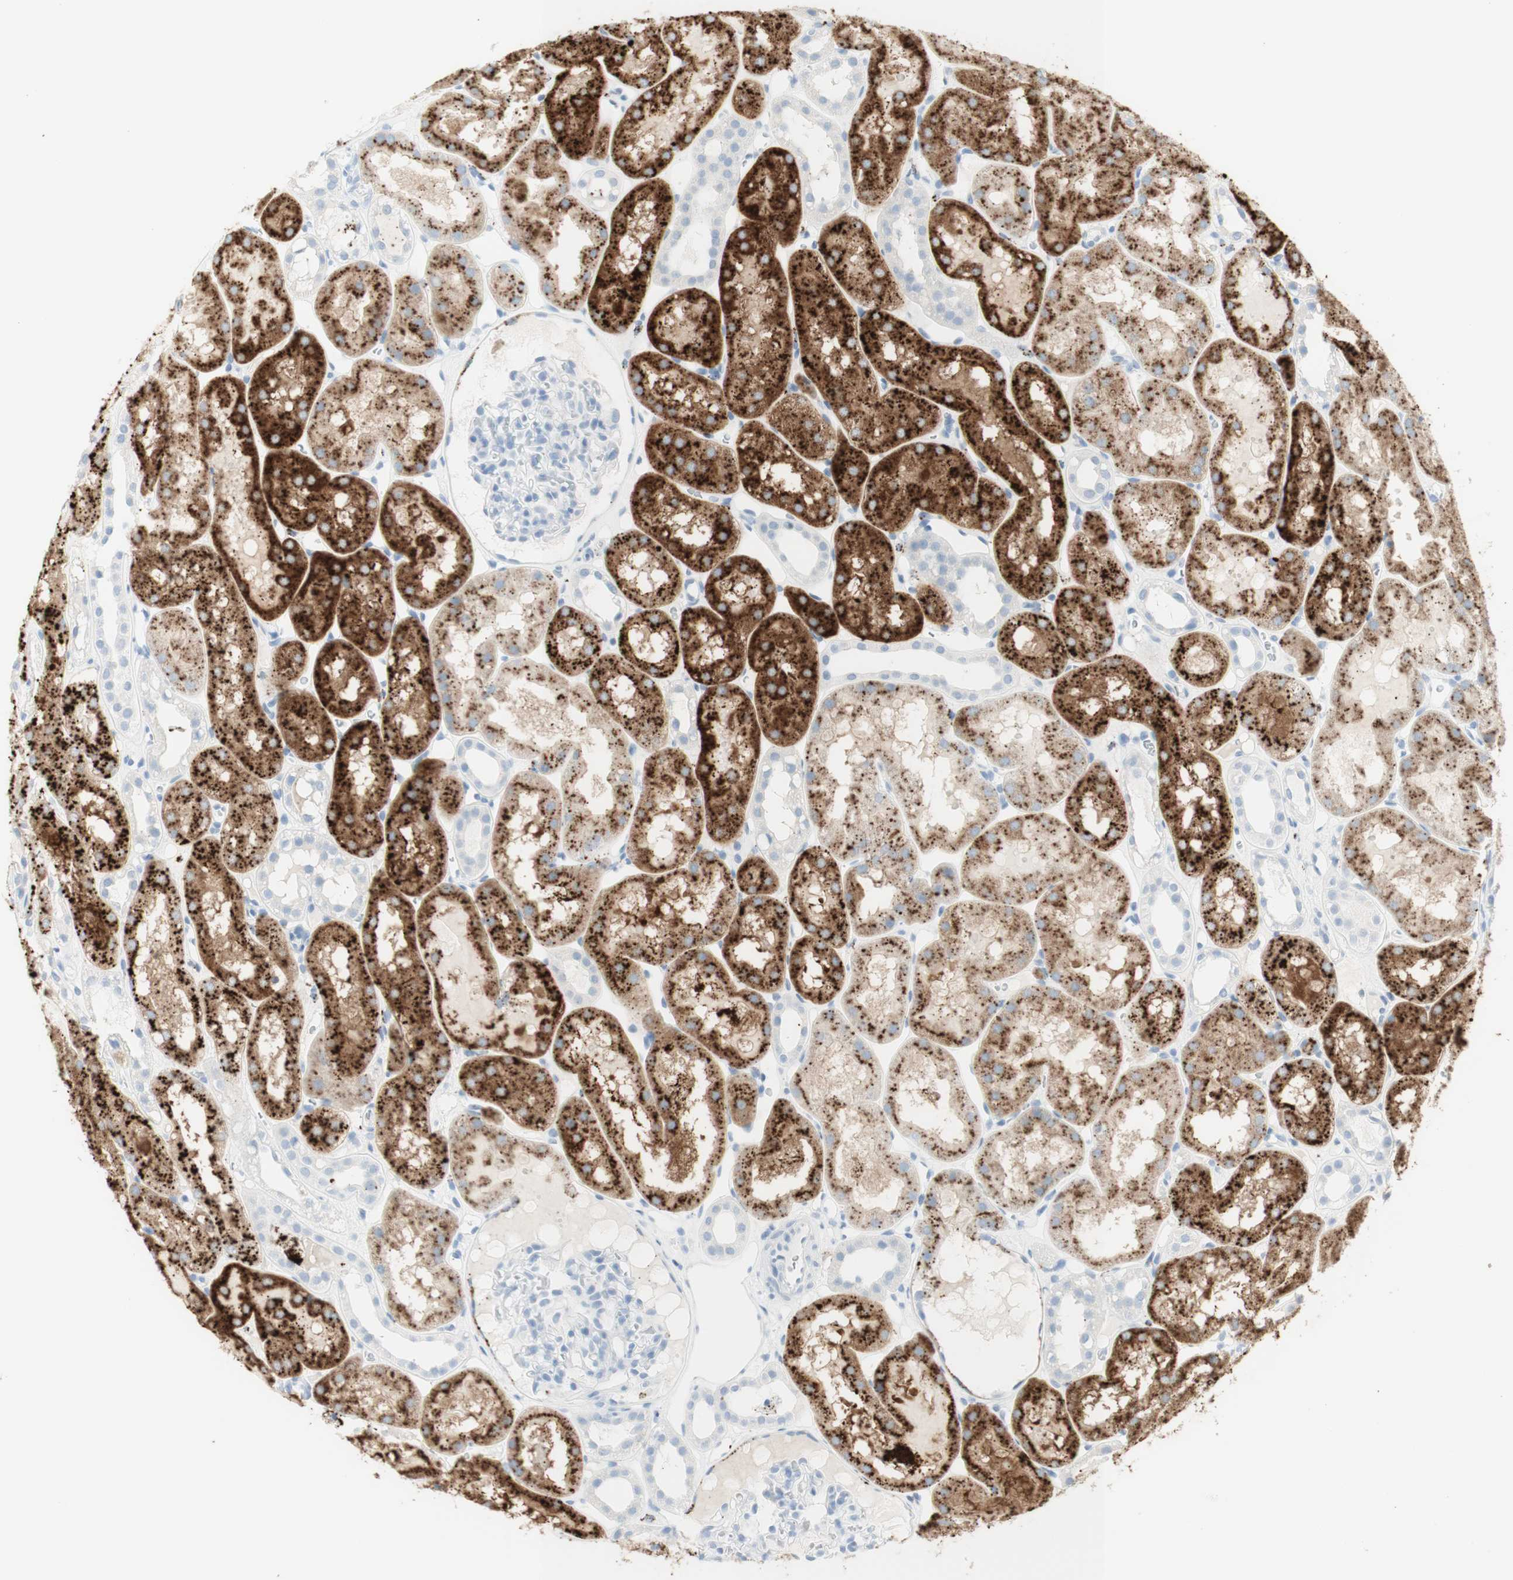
{"staining": {"intensity": "negative", "quantity": "none", "location": "none"}, "tissue": "kidney", "cell_type": "Cells in glomeruli", "image_type": "normal", "snomed": [{"axis": "morphology", "description": "Normal tissue, NOS"}, {"axis": "topography", "description": "Kidney"}, {"axis": "topography", "description": "Urinary bladder"}], "caption": "This is a micrograph of immunohistochemistry (IHC) staining of unremarkable kidney, which shows no expression in cells in glomeruli.", "gene": "NAPSA", "patient": {"sex": "male", "age": 16}}